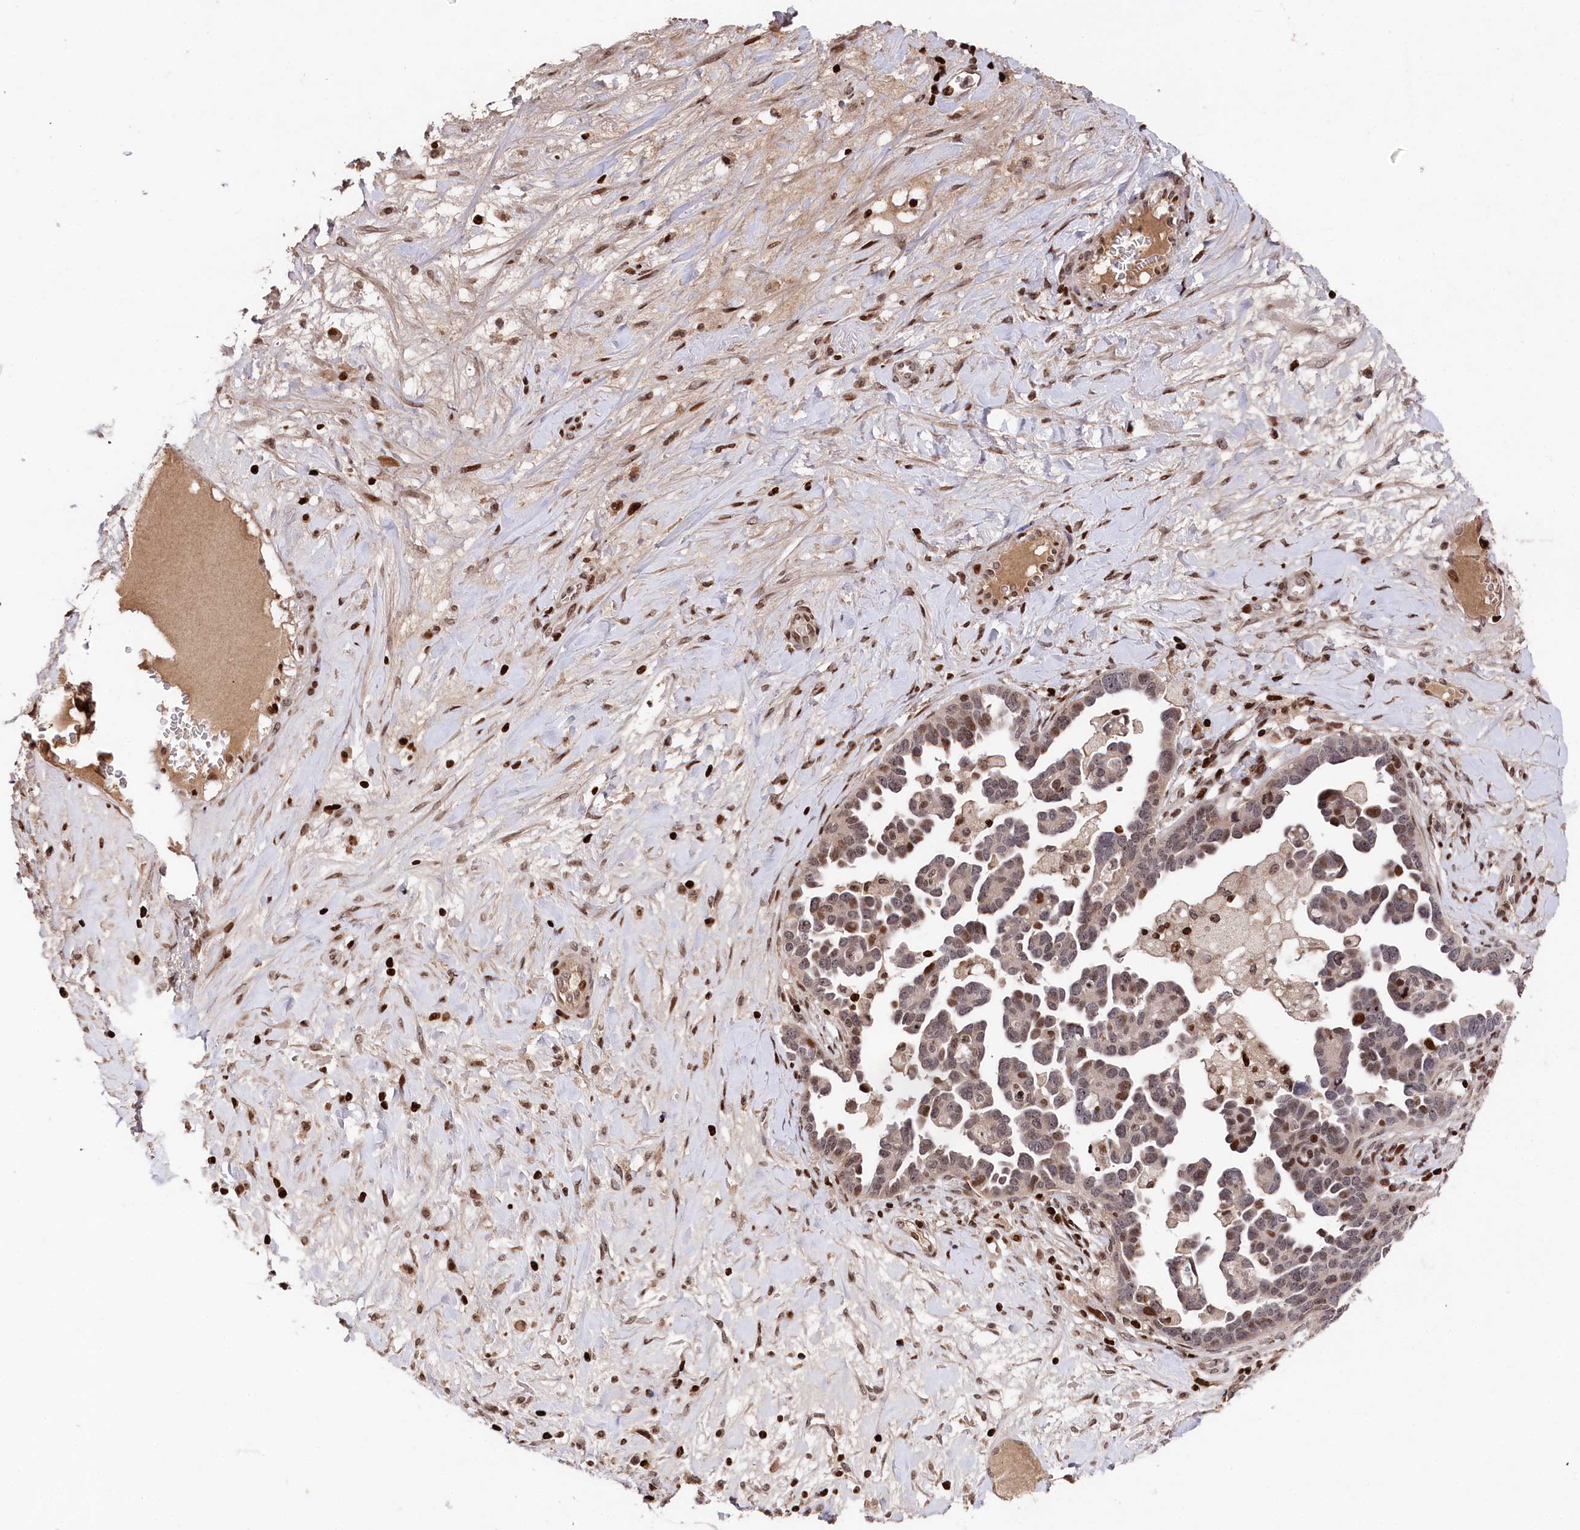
{"staining": {"intensity": "moderate", "quantity": "<25%", "location": "nuclear"}, "tissue": "ovarian cancer", "cell_type": "Tumor cells", "image_type": "cancer", "snomed": [{"axis": "morphology", "description": "Cystadenocarcinoma, serous, NOS"}, {"axis": "topography", "description": "Ovary"}], "caption": "The immunohistochemical stain shows moderate nuclear positivity in tumor cells of ovarian cancer (serous cystadenocarcinoma) tissue.", "gene": "MCF2L2", "patient": {"sex": "female", "age": 54}}